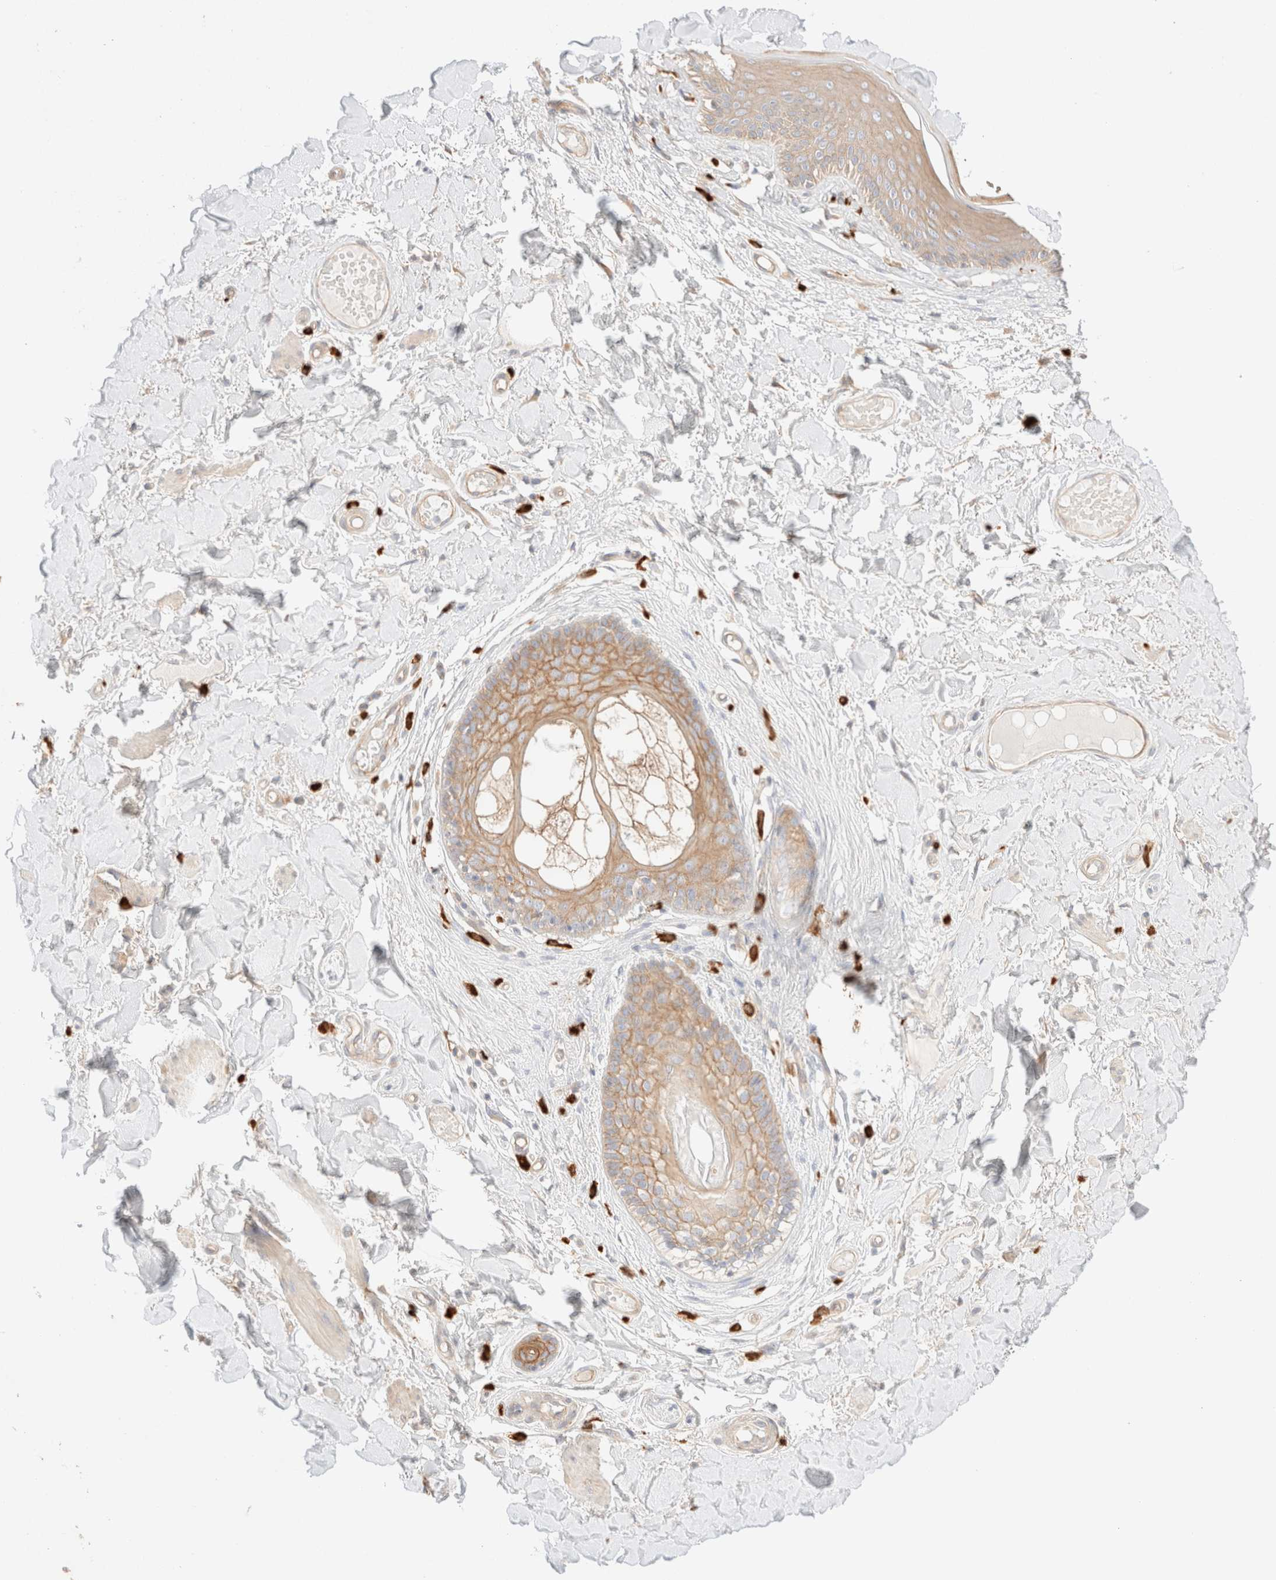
{"staining": {"intensity": "moderate", "quantity": ">75%", "location": "cytoplasmic/membranous"}, "tissue": "skin", "cell_type": "Epidermal cells", "image_type": "normal", "snomed": [{"axis": "morphology", "description": "Normal tissue, NOS"}, {"axis": "topography", "description": "Vulva"}], "caption": "A brown stain labels moderate cytoplasmic/membranous expression of a protein in epidermal cells of unremarkable human skin.", "gene": "NIBAN2", "patient": {"sex": "female", "age": 73}}